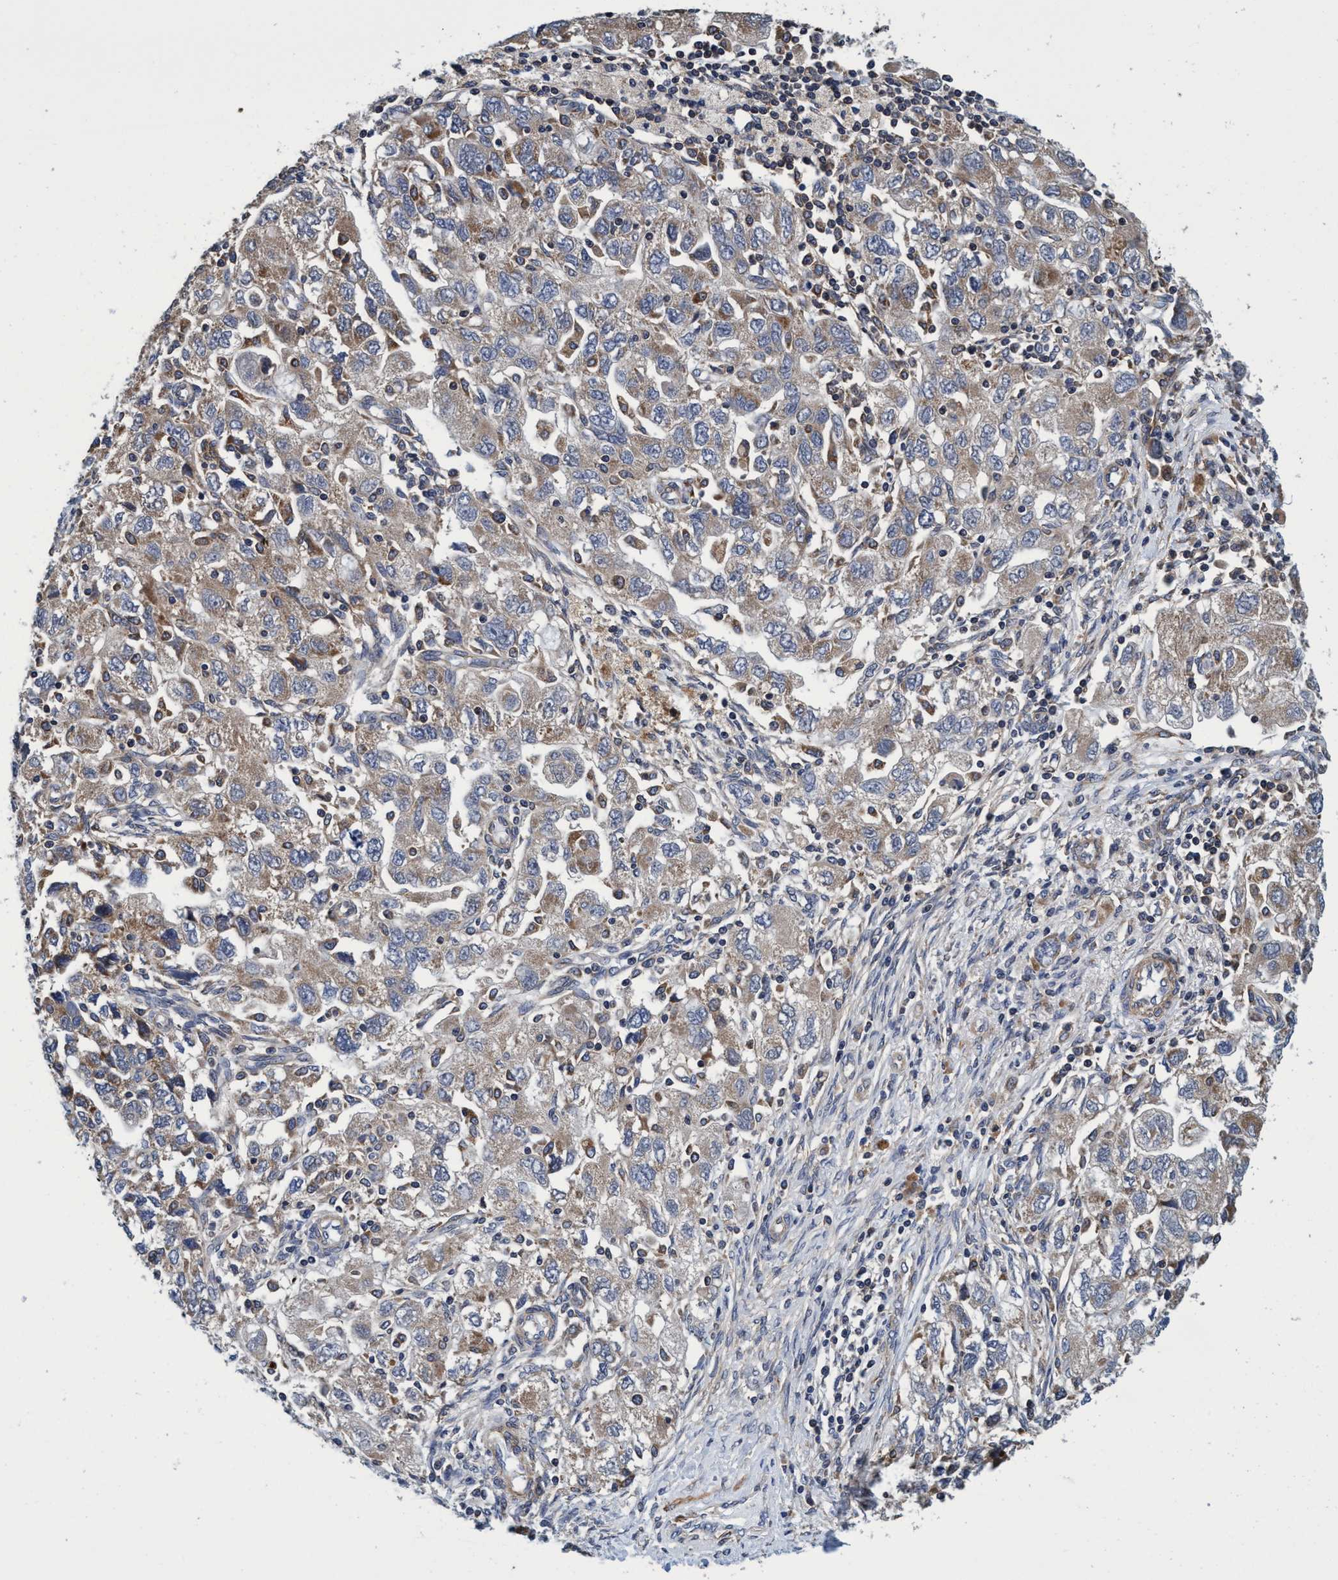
{"staining": {"intensity": "weak", "quantity": ">75%", "location": "cytoplasmic/membranous"}, "tissue": "ovarian cancer", "cell_type": "Tumor cells", "image_type": "cancer", "snomed": [{"axis": "morphology", "description": "Carcinoma, NOS"}, {"axis": "morphology", "description": "Cystadenocarcinoma, serous, NOS"}, {"axis": "topography", "description": "Ovary"}], "caption": "Immunohistochemistry (IHC) micrograph of ovarian cancer (carcinoma) stained for a protein (brown), which shows low levels of weak cytoplasmic/membranous staining in about >75% of tumor cells.", "gene": "CALCOCO2", "patient": {"sex": "female", "age": 69}}